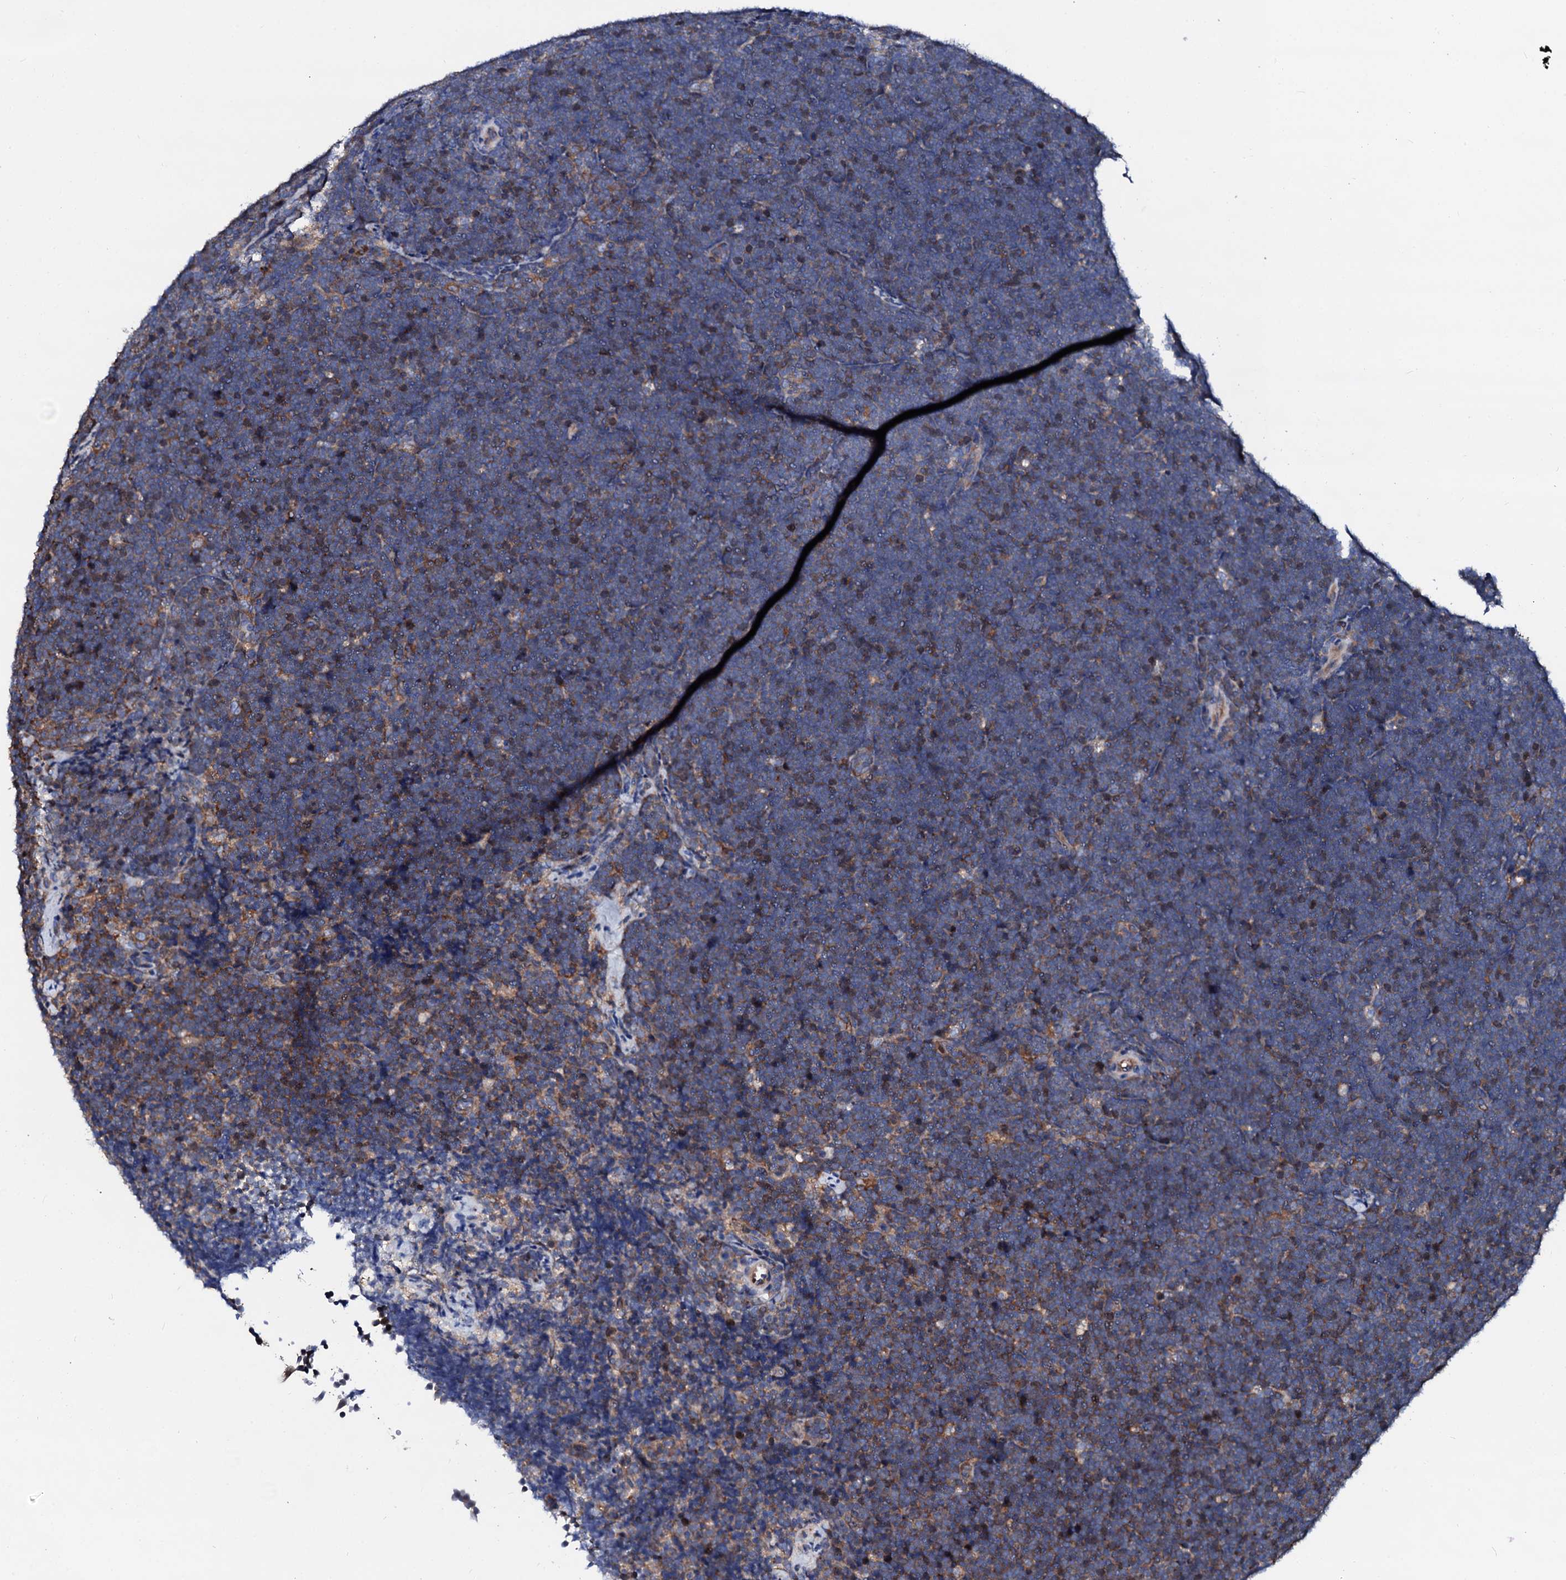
{"staining": {"intensity": "weak", "quantity": "25%-75%", "location": "cytoplasmic/membranous"}, "tissue": "lymphoma", "cell_type": "Tumor cells", "image_type": "cancer", "snomed": [{"axis": "morphology", "description": "Malignant lymphoma, non-Hodgkin's type, High grade"}, {"axis": "topography", "description": "Lymph node"}], "caption": "IHC staining of lymphoma, which demonstrates low levels of weak cytoplasmic/membranous staining in about 25%-75% of tumor cells indicating weak cytoplasmic/membranous protein expression. The staining was performed using DAB (3,3'-diaminobenzidine) (brown) for protein detection and nuclei were counterstained in hematoxylin (blue).", "gene": "CSKMT", "patient": {"sex": "male", "age": 13}}